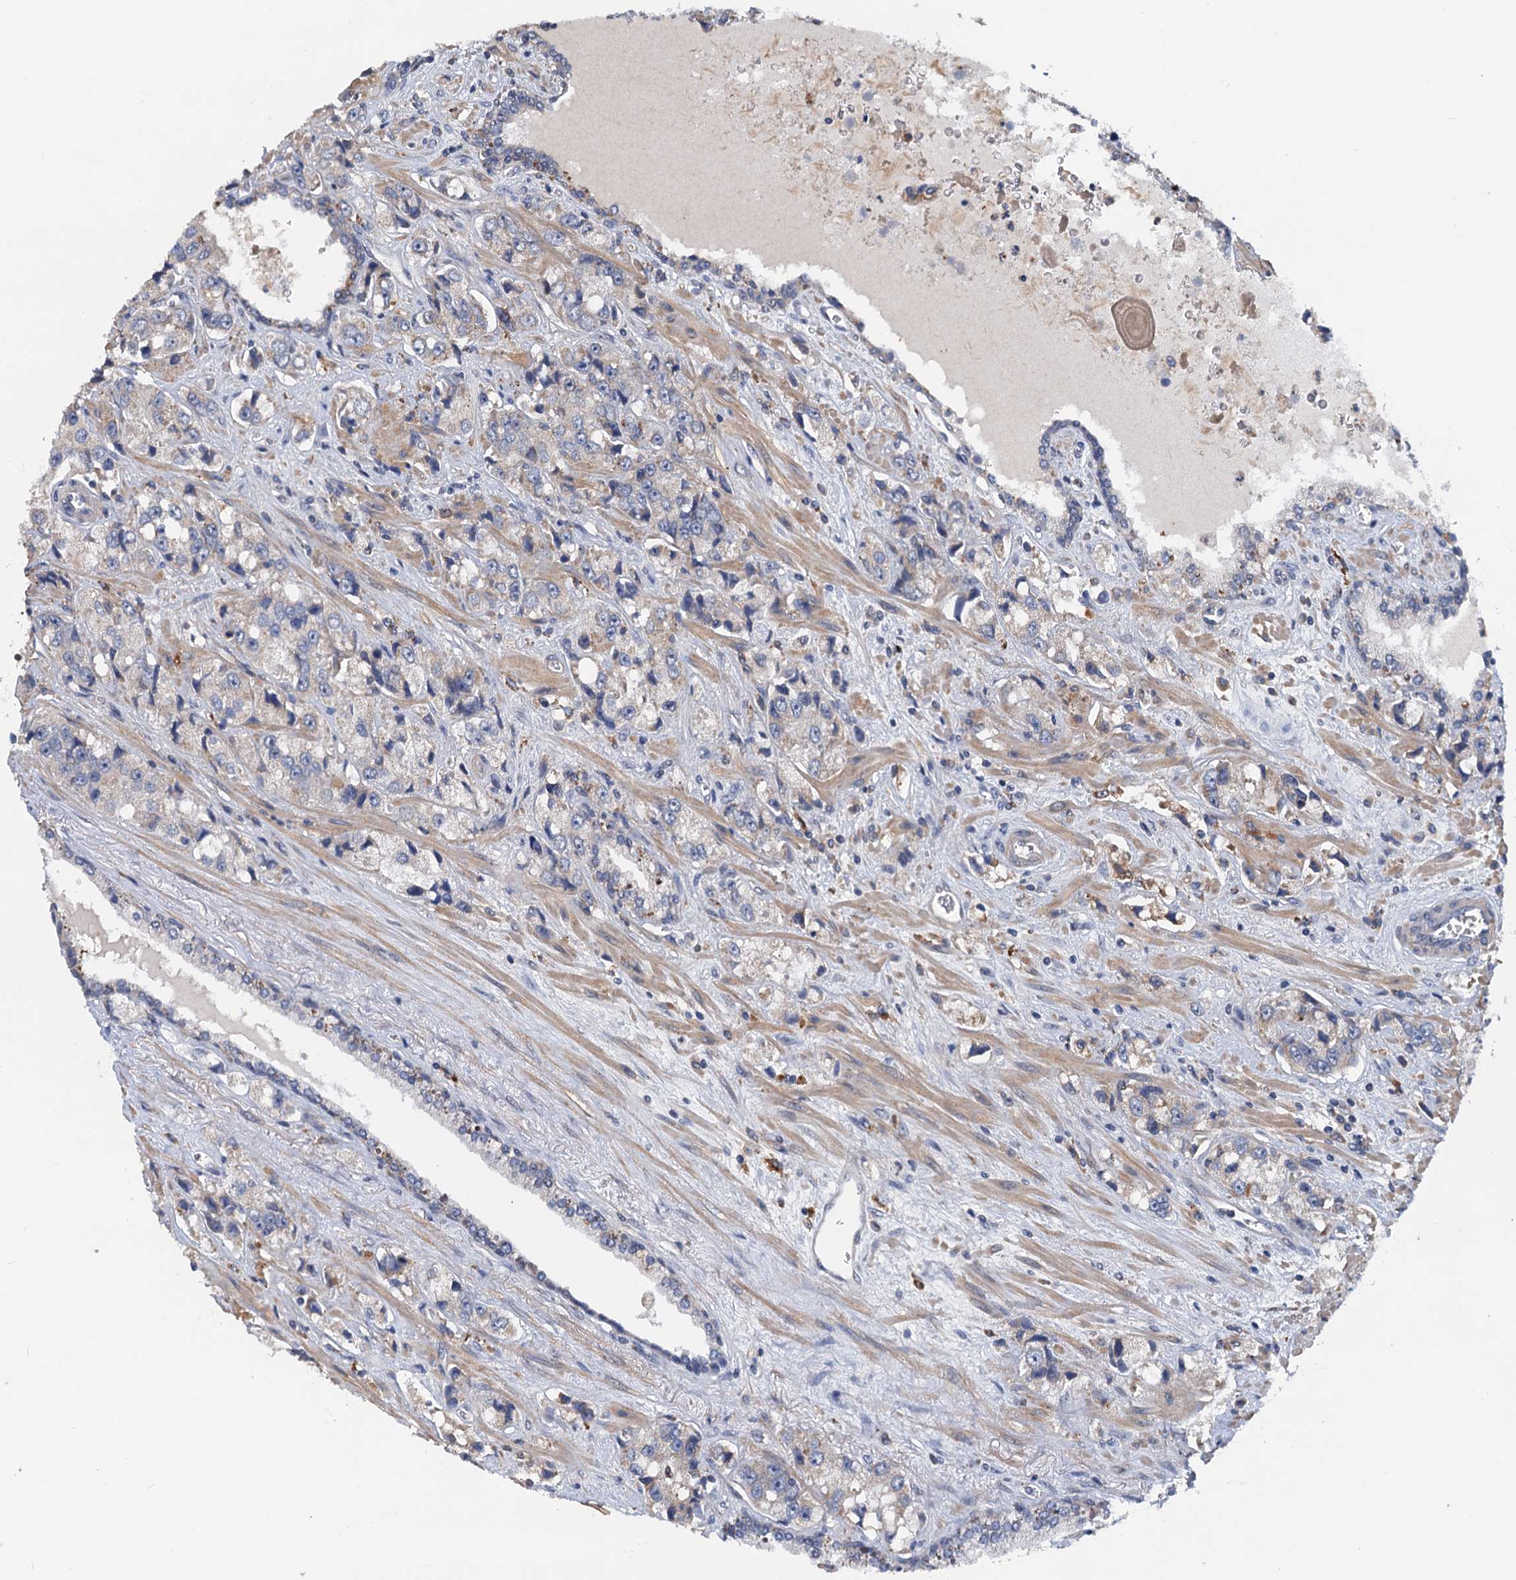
{"staining": {"intensity": "negative", "quantity": "none", "location": "none"}, "tissue": "prostate cancer", "cell_type": "Tumor cells", "image_type": "cancer", "snomed": [{"axis": "morphology", "description": "Adenocarcinoma, High grade"}, {"axis": "topography", "description": "Prostate"}], "caption": "Immunohistochemistry of human prostate adenocarcinoma (high-grade) demonstrates no positivity in tumor cells. Nuclei are stained in blue.", "gene": "ZNF606", "patient": {"sex": "male", "age": 74}}